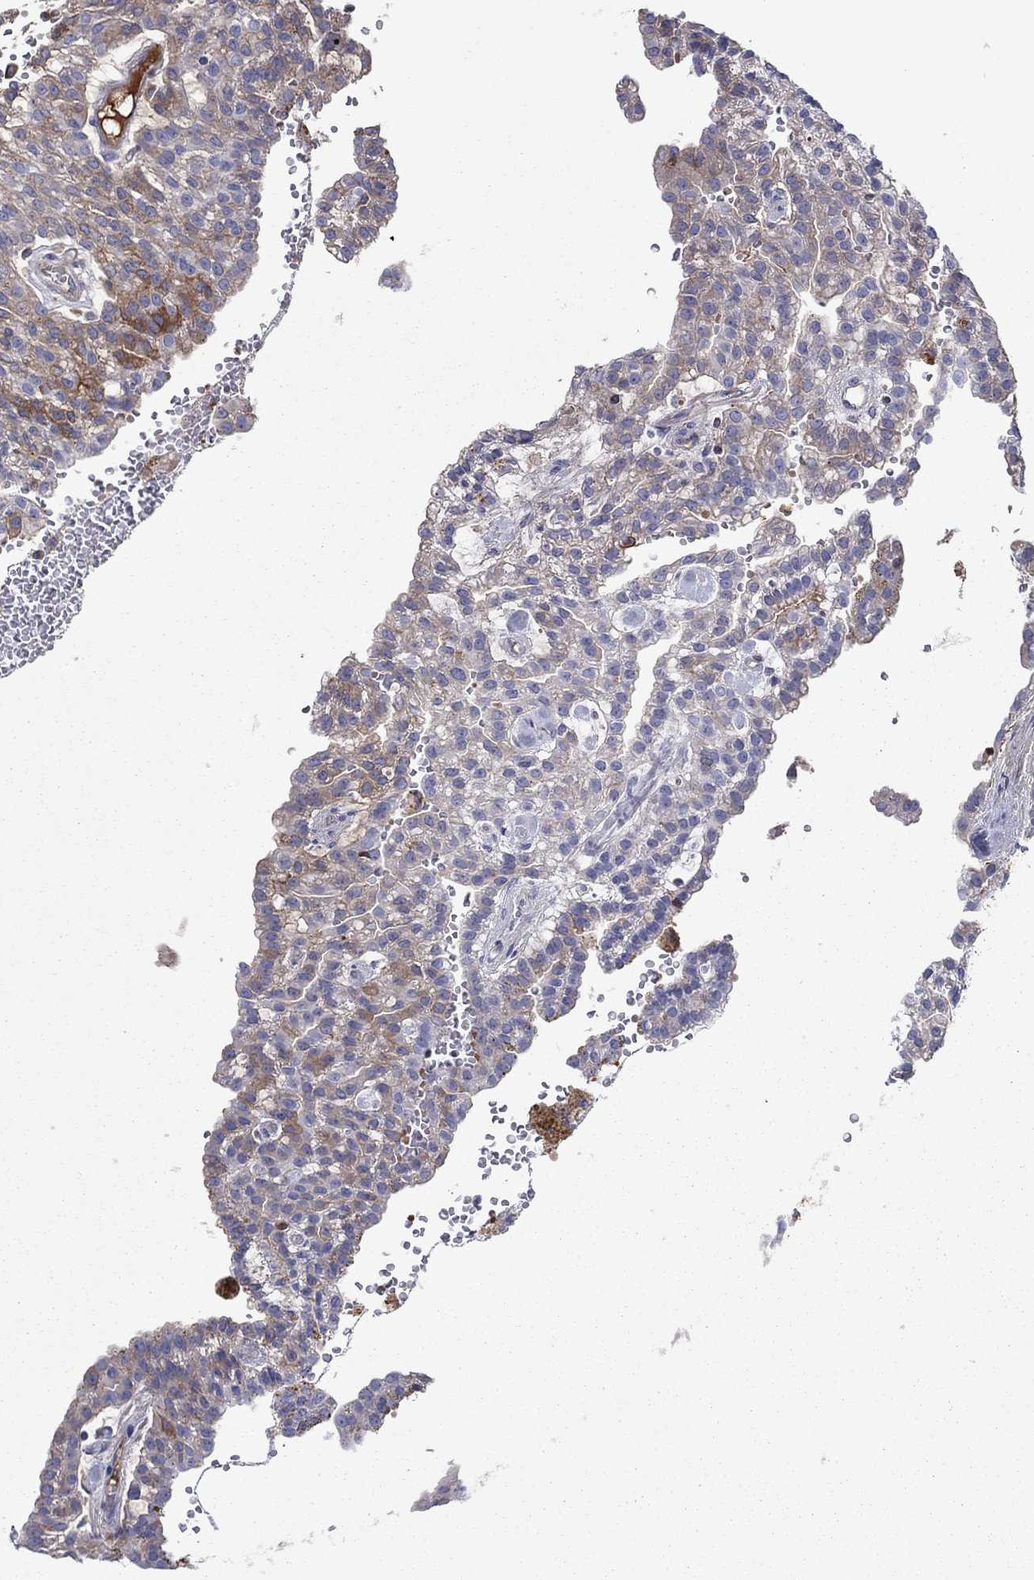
{"staining": {"intensity": "moderate", "quantity": "<25%", "location": "cytoplasmic/membranous"}, "tissue": "renal cancer", "cell_type": "Tumor cells", "image_type": "cancer", "snomed": [{"axis": "morphology", "description": "Adenocarcinoma, NOS"}, {"axis": "topography", "description": "Kidney"}], "caption": "Adenocarcinoma (renal) stained with a brown dye demonstrates moderate cytoplasmic/membranous positive staining in approximately <25% of tumor cells.", "gene": "HPX", "patient": {"sex": "male", "age": 63}}